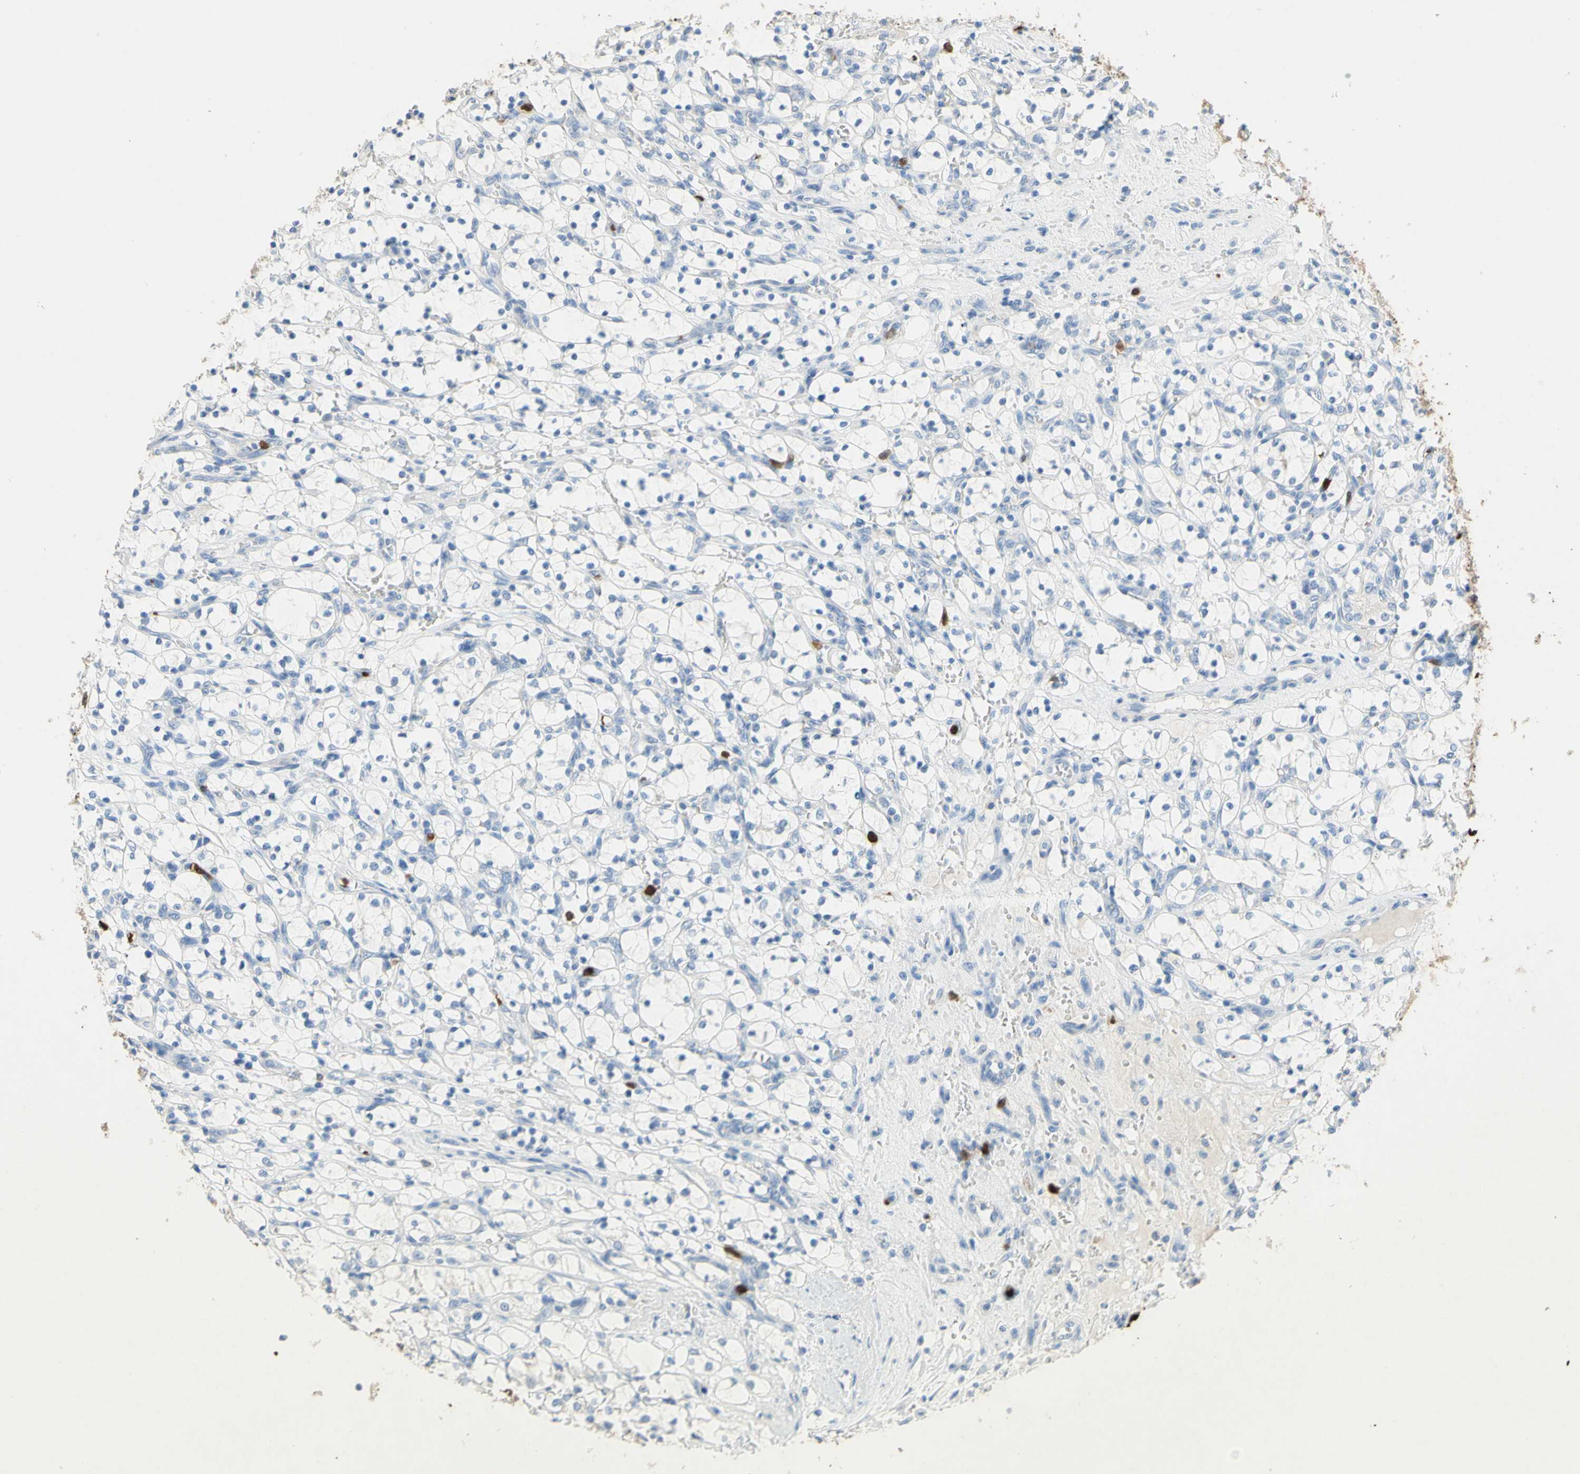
{"staining": {"intensity": "negative", "quantity": "none", "location": "none"}, "tissue": "renal cancer", "cell_type": "Tumor cells", "image_type": "cancer", "snomed": [{"axis": "morphology", "description": "Adenocarcinoma, NOS"}, {"axis": "topography", "description": "Kidney"}], "caption": "This histopathology image is of renal adenocarcinoma stained with immunohistochemistry to label a protein in brown with the nuclei are counter-stained blue. There is no staining in tumor cells.", "gene": "NFKBIZ", "patient": {"sex": "female", "age": 69}}